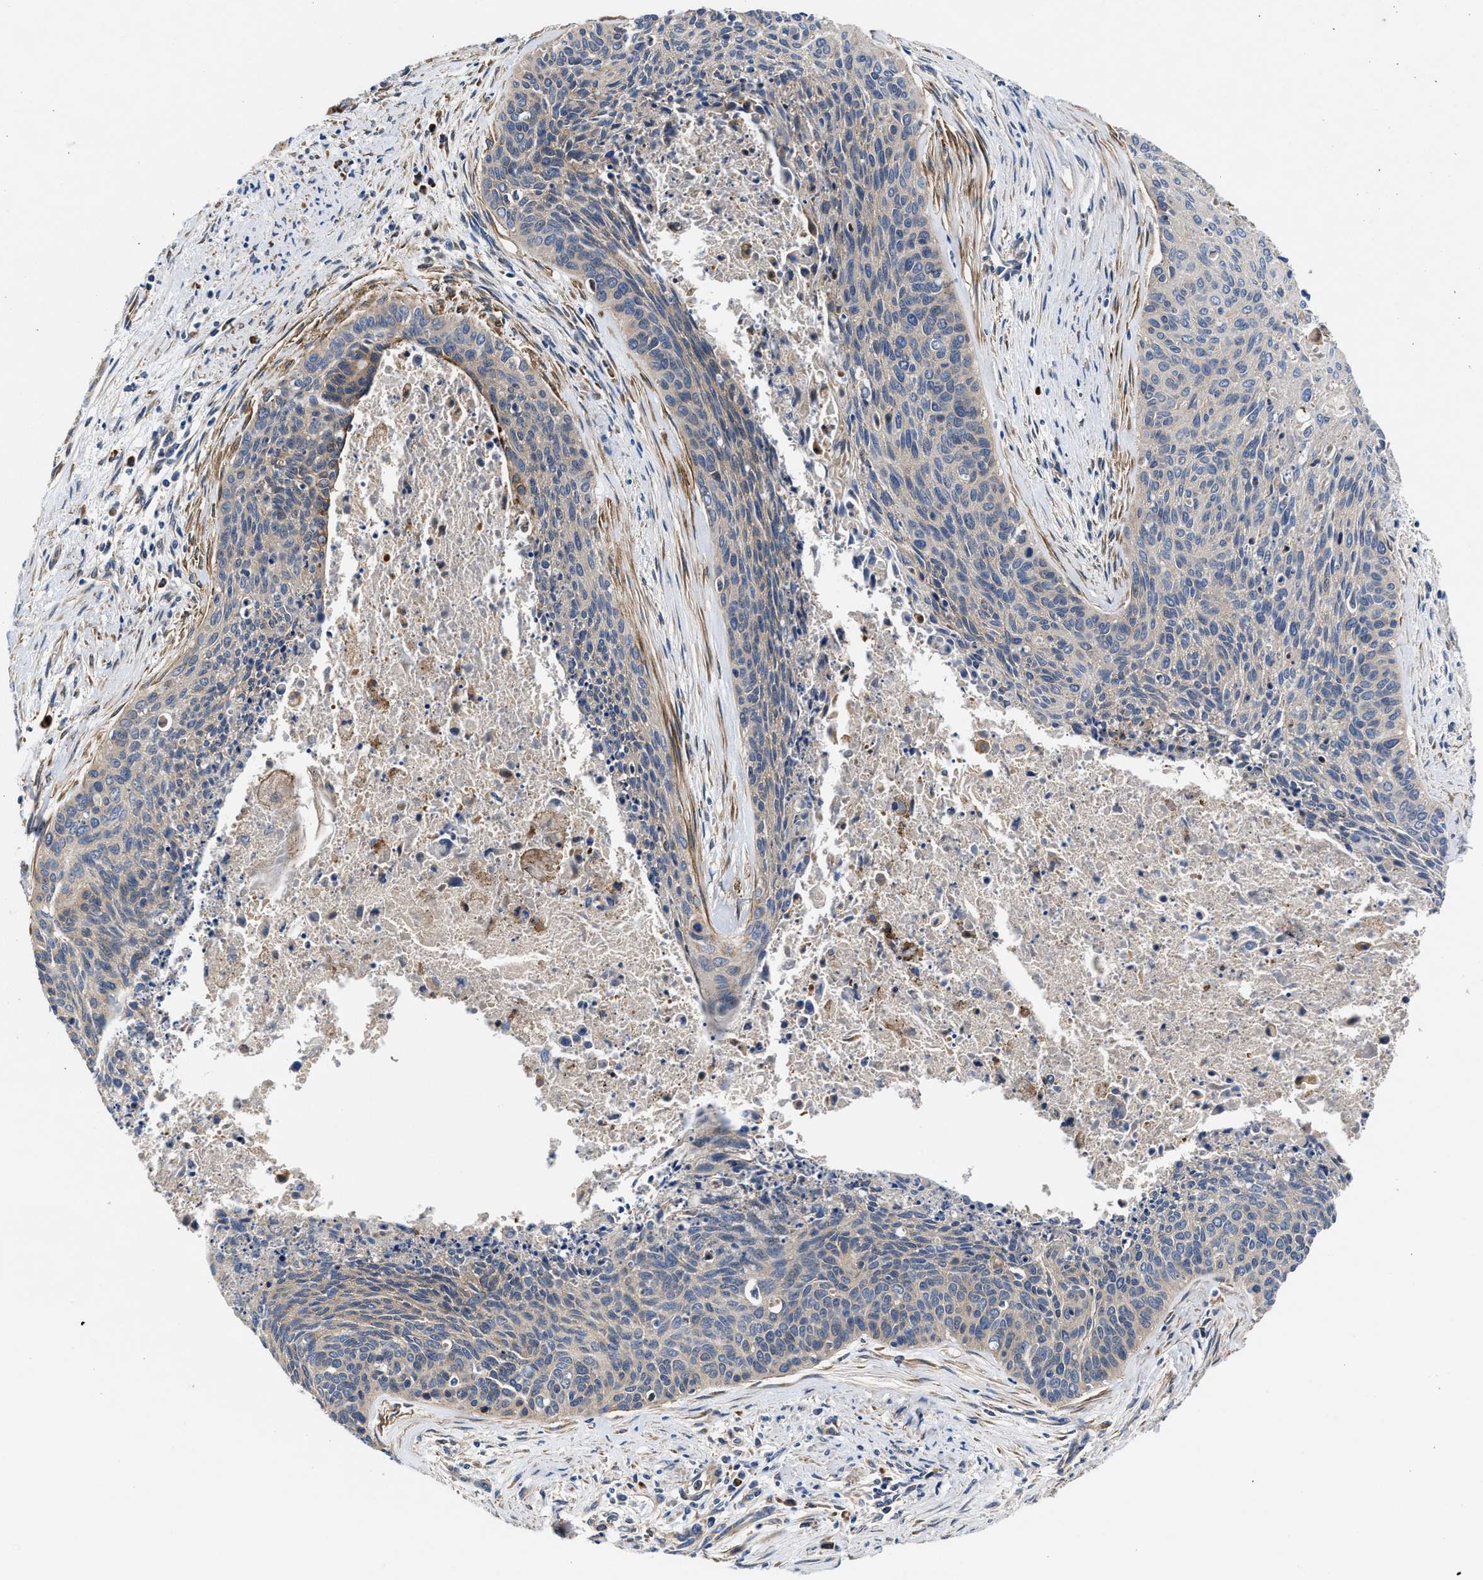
{"staining": {"intensity": "moderate", "quantity": "<25%", "location": "cytoplasmic/membranous"}, "tissue": "cervical cancer", "cell_type": "Tumor cells", "image_type": "cancer", "snomed": [{"axis": "morphology", "description": "Squamous cell carcinoma, NOS"}, {"axis": "topography", "description": "Cervix"}], "caption": "IHC image of human cervical squamous cell carcinoma stained for a protein (brown), which demonstrates low levels of moderate cytoplasmic/membranous staining in about <25% of tumor cells.", "gene": "SLC12A2", "patient": {"sex": "female", "age": 55}}